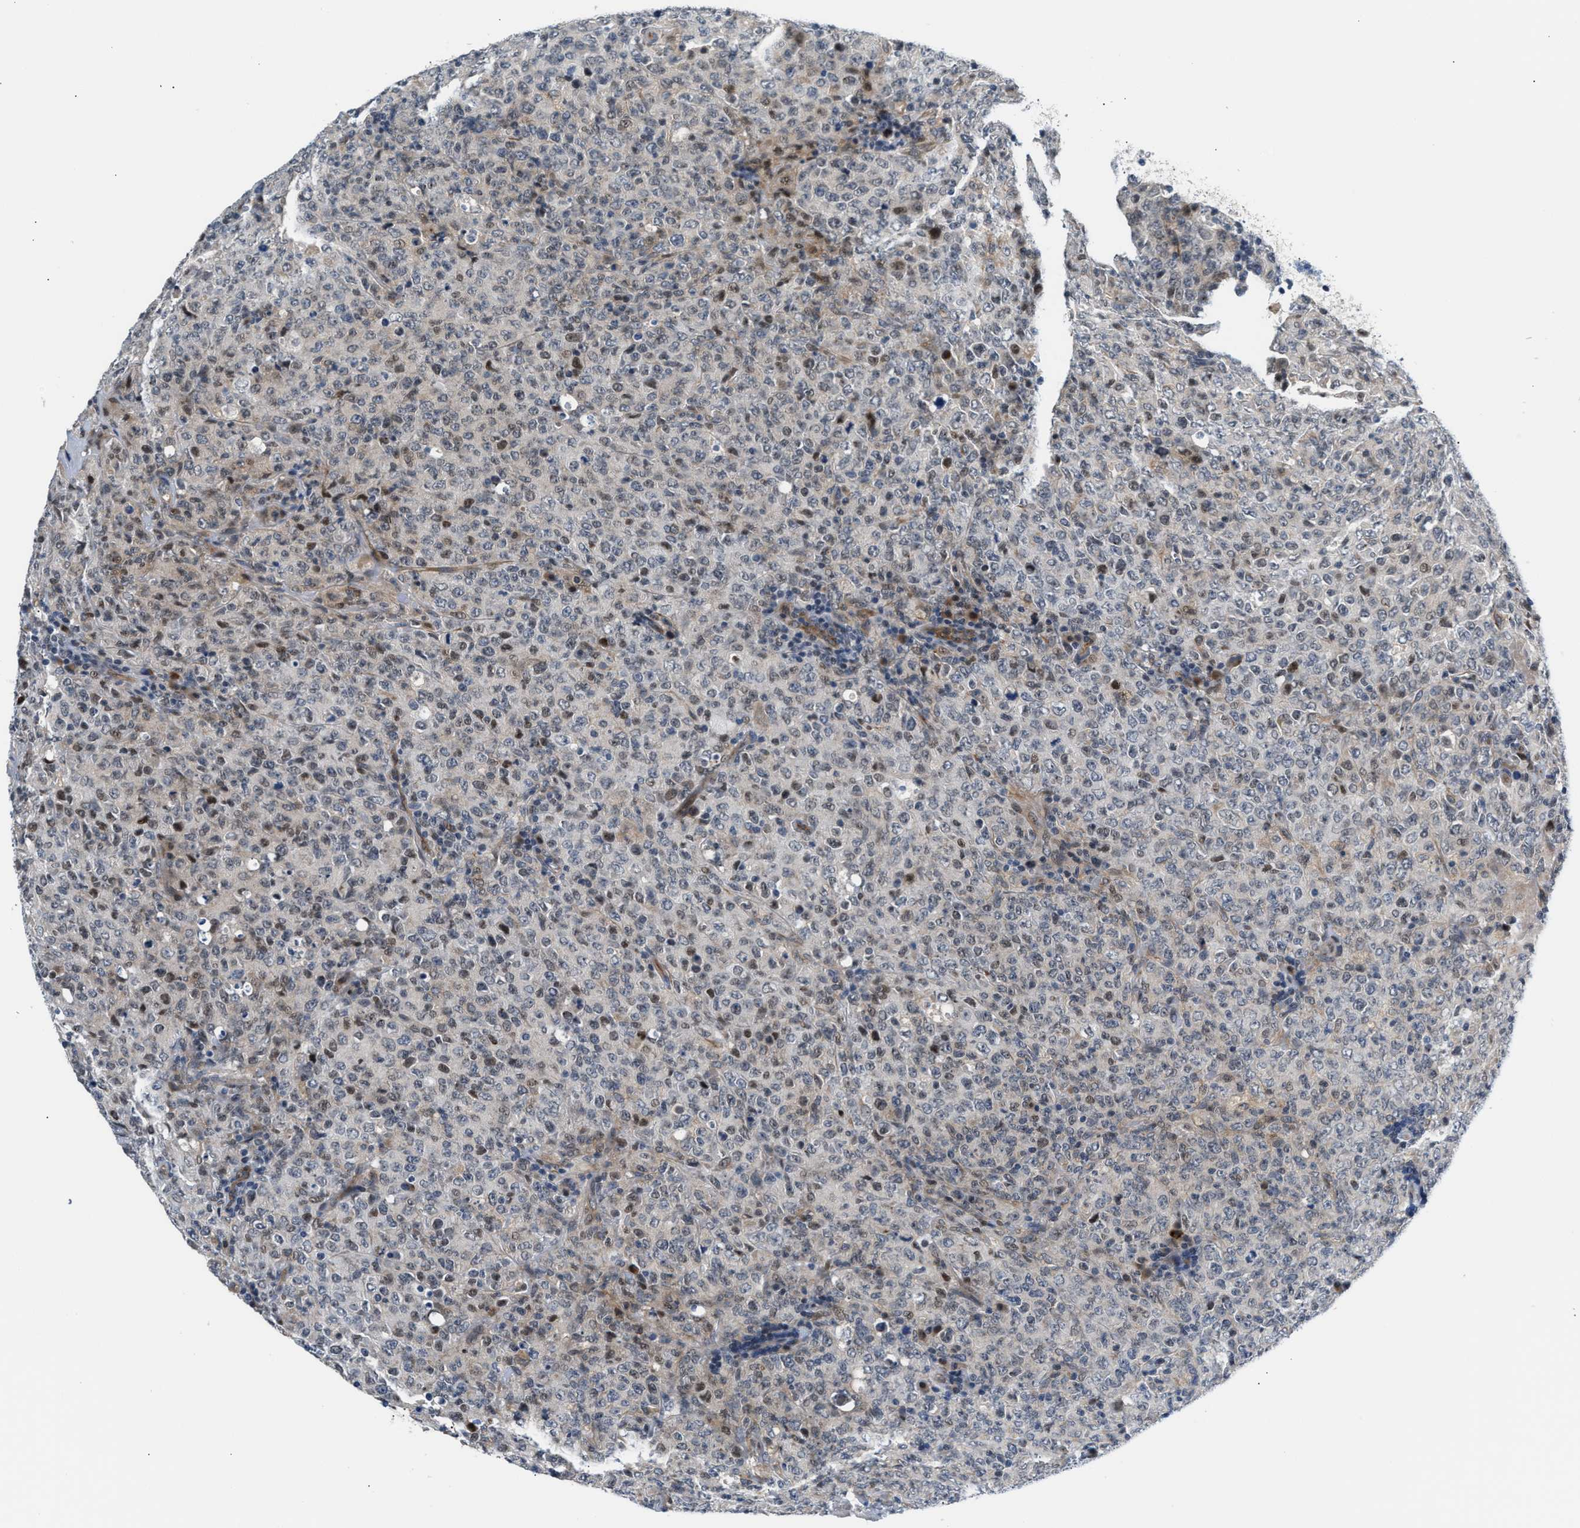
{"staining": {"intensity": "weak", "quantity": "<25%", "location": "nuclear"}, "tissue": "lymphoma", "cell_type": "Tumor cells", "image_type": "cancer", "snomed": [{"axis": "morphology", "description": "Malignant lymphoma, non-Hodgkin's type, High grade"}, {"axis": "topography", "description": "Tonsil"}], "caption": "Immunohistochemistry (IHC) image of human malignant lymphoma, non-Hodgkin's type (high-grade) stained for a protein (brown), which demonstrates no staining in tumor cells. The staining was performed using DAB (3,3'-diaminobenzidine) to visualize the protein expression in brown, while the nuclei were stained in blue with hematoxylin (Magnification: 20x).", "gene": "PPM1H", "patient": {"sex": "female", "age": 36}}